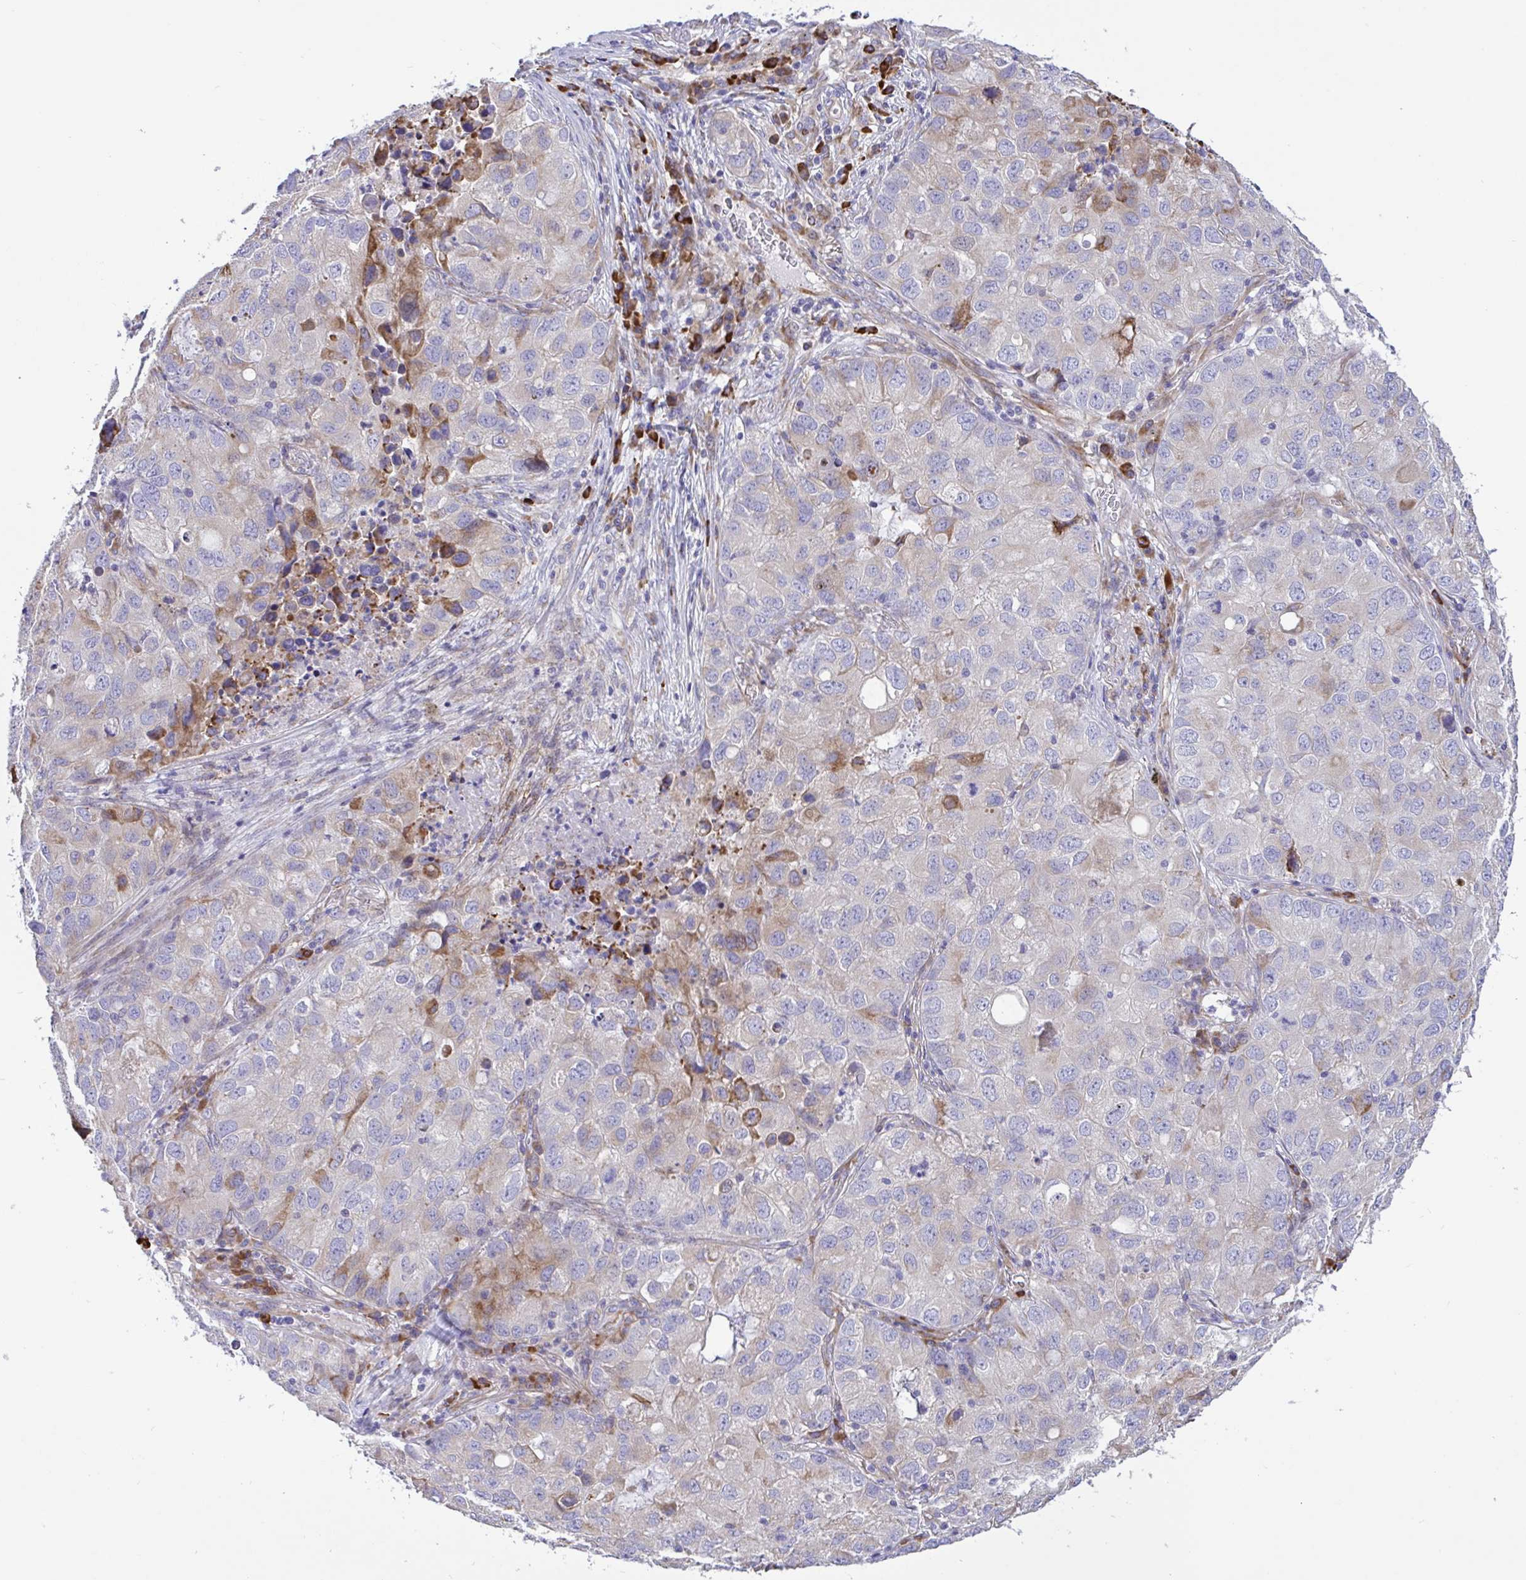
{"staining": {"intensity": "weak", "quantity": "<25%", "location": "cytoplasmic/membranous"}, "tissue": "lung cancer", "cell_type": "Tumor cells", "image_type": "cancer", "snomed": [{"axis": "morphology", "description": "Normal morphology"}, {"axis": "morphology", "description": "Adenocarcinoma, NOS"}, {"axis": "topography", "description": "Lymph node"}, {"axis": "topography", "description": "Lung"}], "caption": "Lung cancer was stained to show a protein in brown. There is no significant positivity in tumor cells.", "gene": "DSC3", "patient": {"sex": "female", "age": 51}}